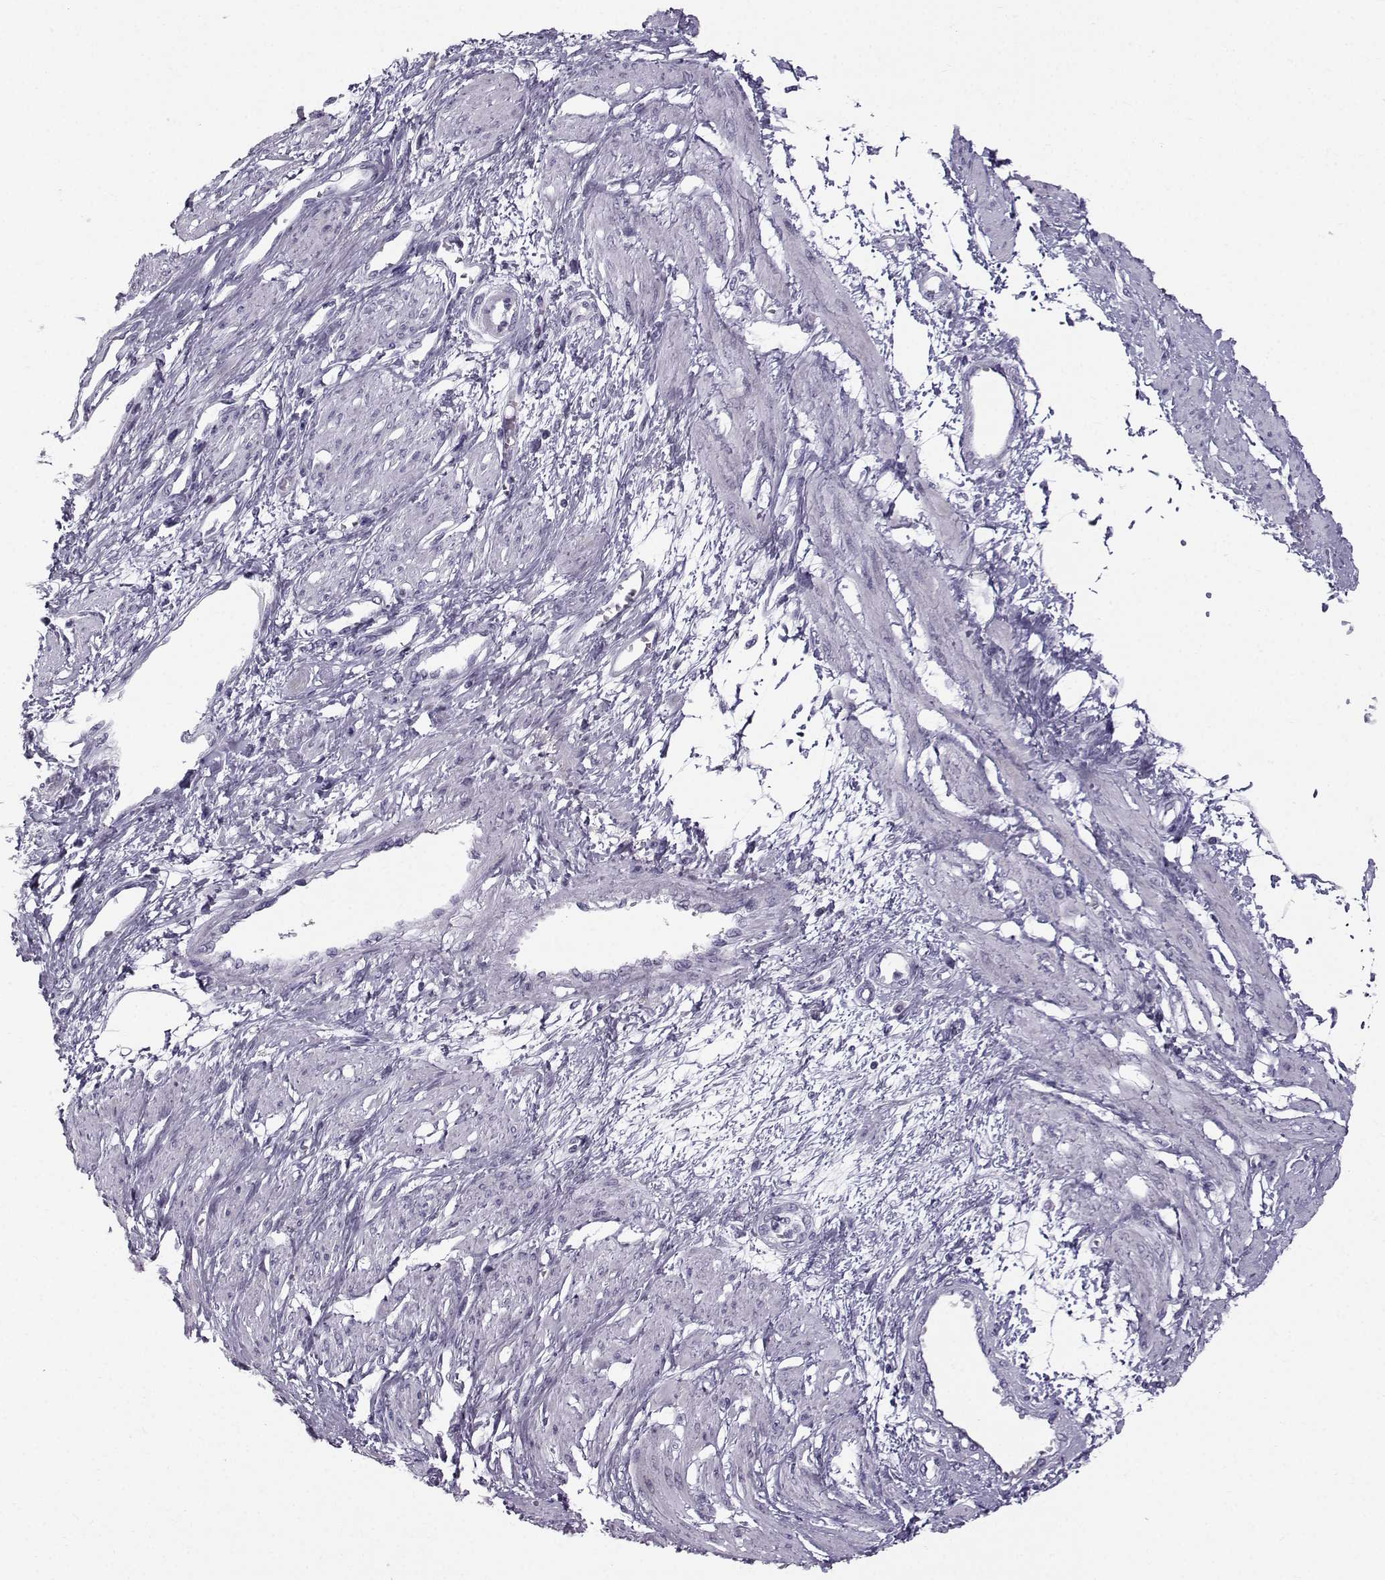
{"staining": {"intensity": "moderate", "quantity": "<25%", "location": "cytoplasmic/membranous"}, "tissue": "smooth muscle", "cell_type": "Smooth muscle cells", "image_type": "normal", "snomed": [{"axis": "morphology", "description": "Normal tissue, NOS"}, {"axis": "topography", "description": "Smooth muscle"}, {"axis": "topography", "description": "Uterus"}], "caption": "DAB immunohistochemical staining of benign smooth muscle reveals moderate cytoplasmic/membranous protein positivity in approximately <25% of smooth muscle cells.", "gene": "DMRT3", "patient": {"sex": "female", "age": 39}}